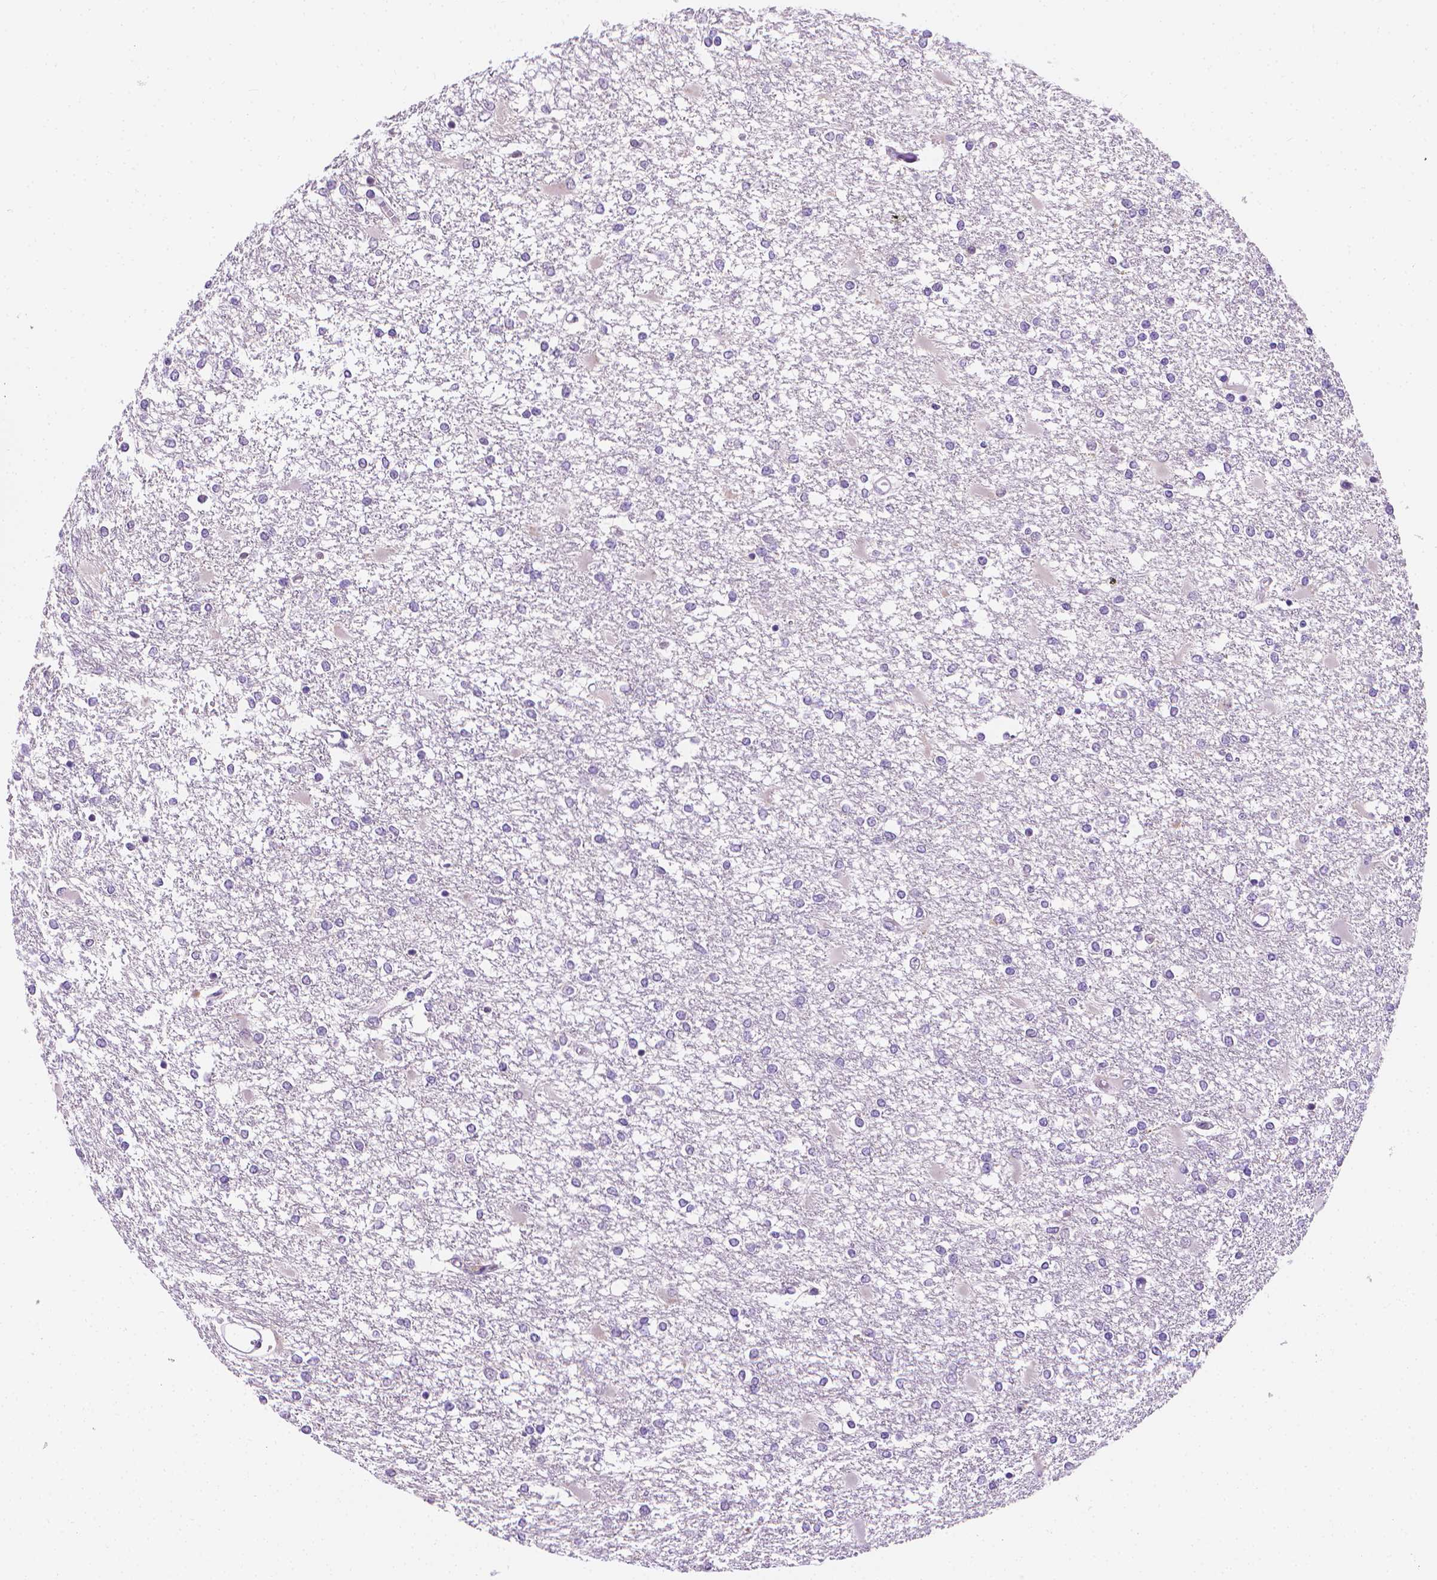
{"staining": {"intensity": "negative", "quantity": "none", "location": "none"}, "tissue": "glioma", "cell_type": "Tumor cells", "image_type": "cancer", "snomed": [{"axis": "morphology", "description": "Glioma, malignant, High grade"}, {"axis": "topography", "description": "Cerebral cortex"}], "caption": "Micrograph shows no protein positivity in tumor cells of malignant glioma (high-grade) tissue.", "gene": "FASN", "patient": {"sex": "male", "age": 79}}